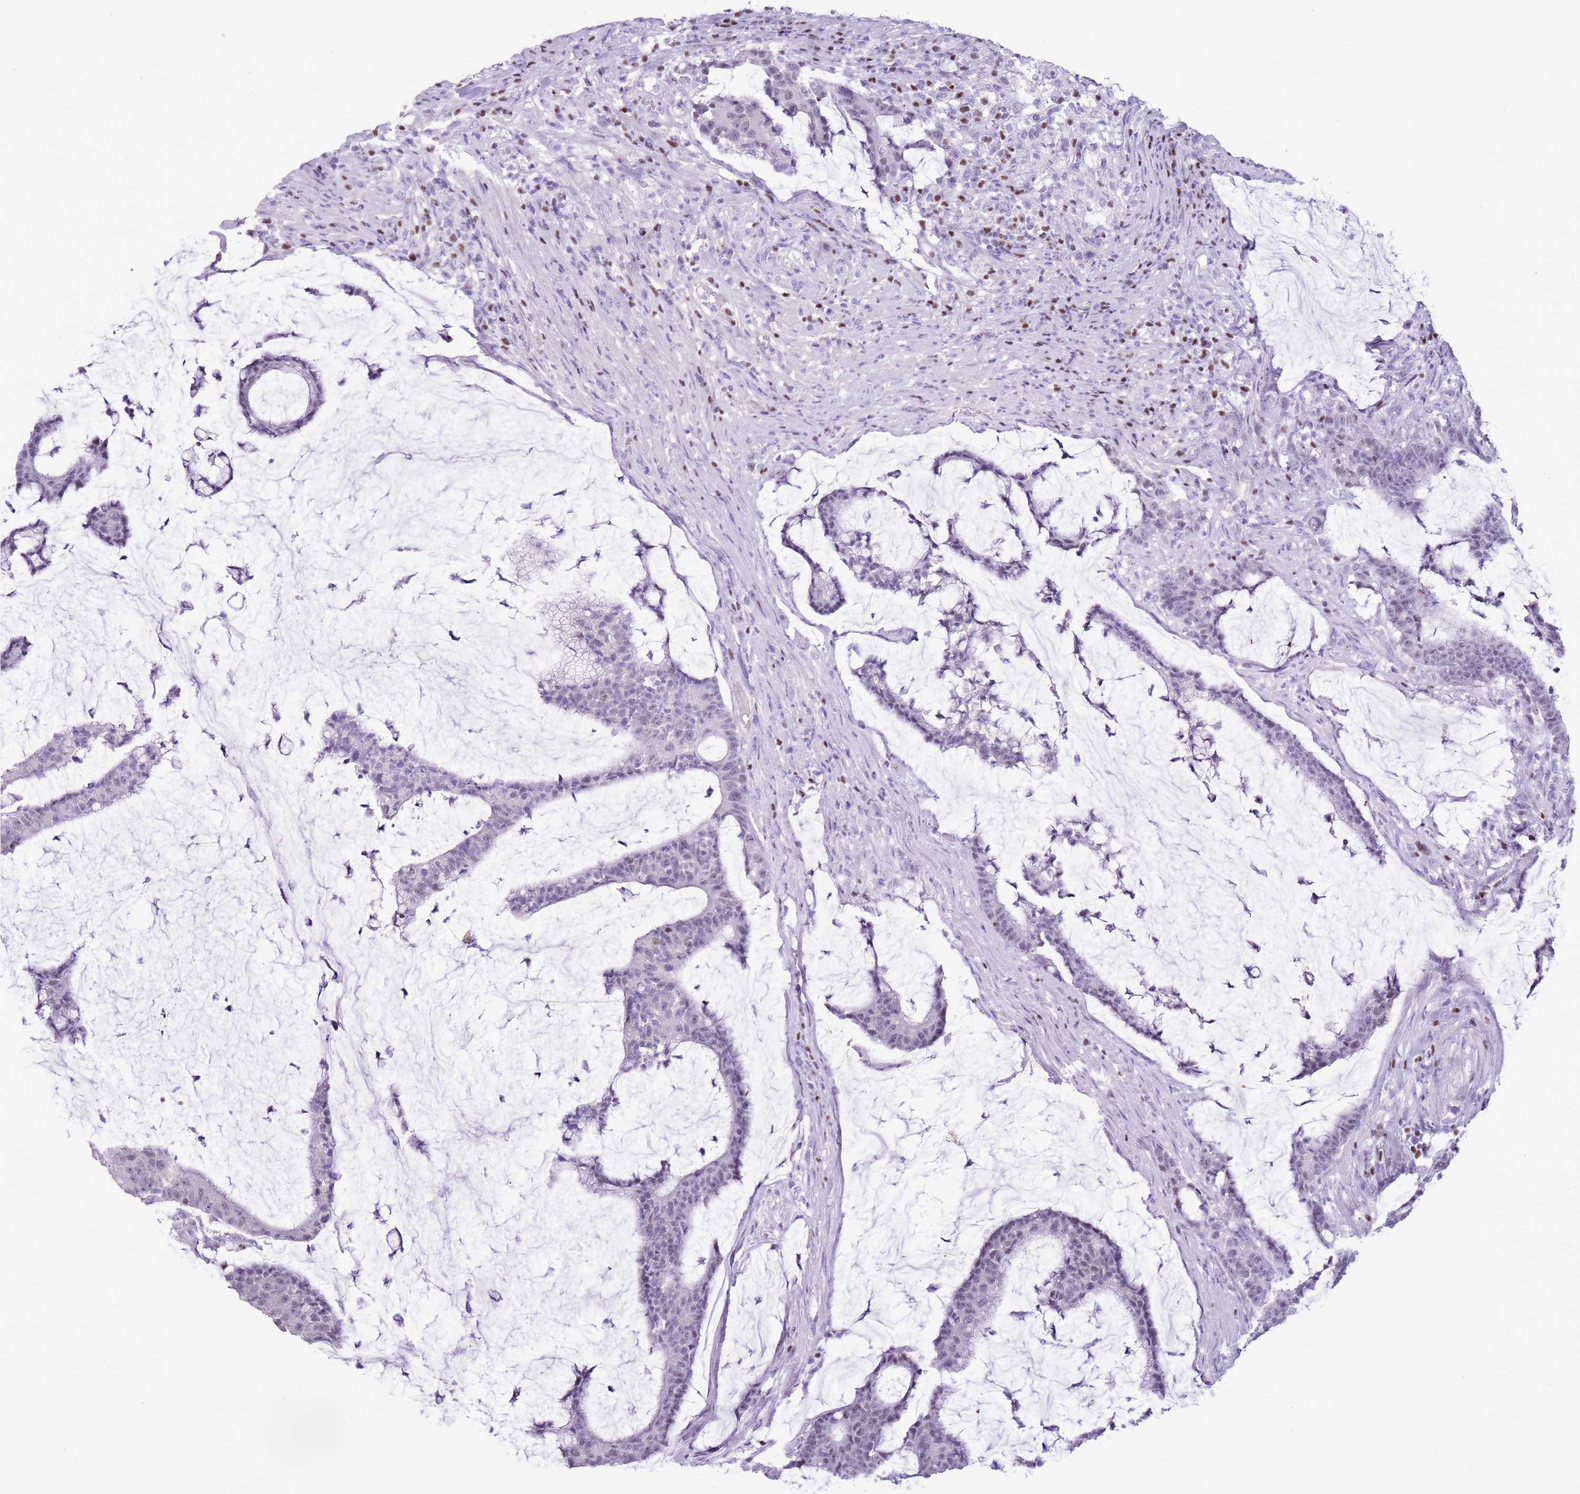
{"staining": {"intensity": "negative", "quantity": "none", "location": "none"}, "tissue": "colorectal cancer", "cell_type": "Tumor cells", "image_type": "cancer", "snomed": [{"axis": "morphology", "description": "Adenocarcinoma, NOS"}, {"axis": "topography", "description": "Colon"}], "caption": "IHC histopathology image of adenocarcinoma (colorectal) stained for a protein (brown), which reveals no staining in tumor cells.", "gene": "BCL11B", "patient": {"sex": "female", "age": 84}}